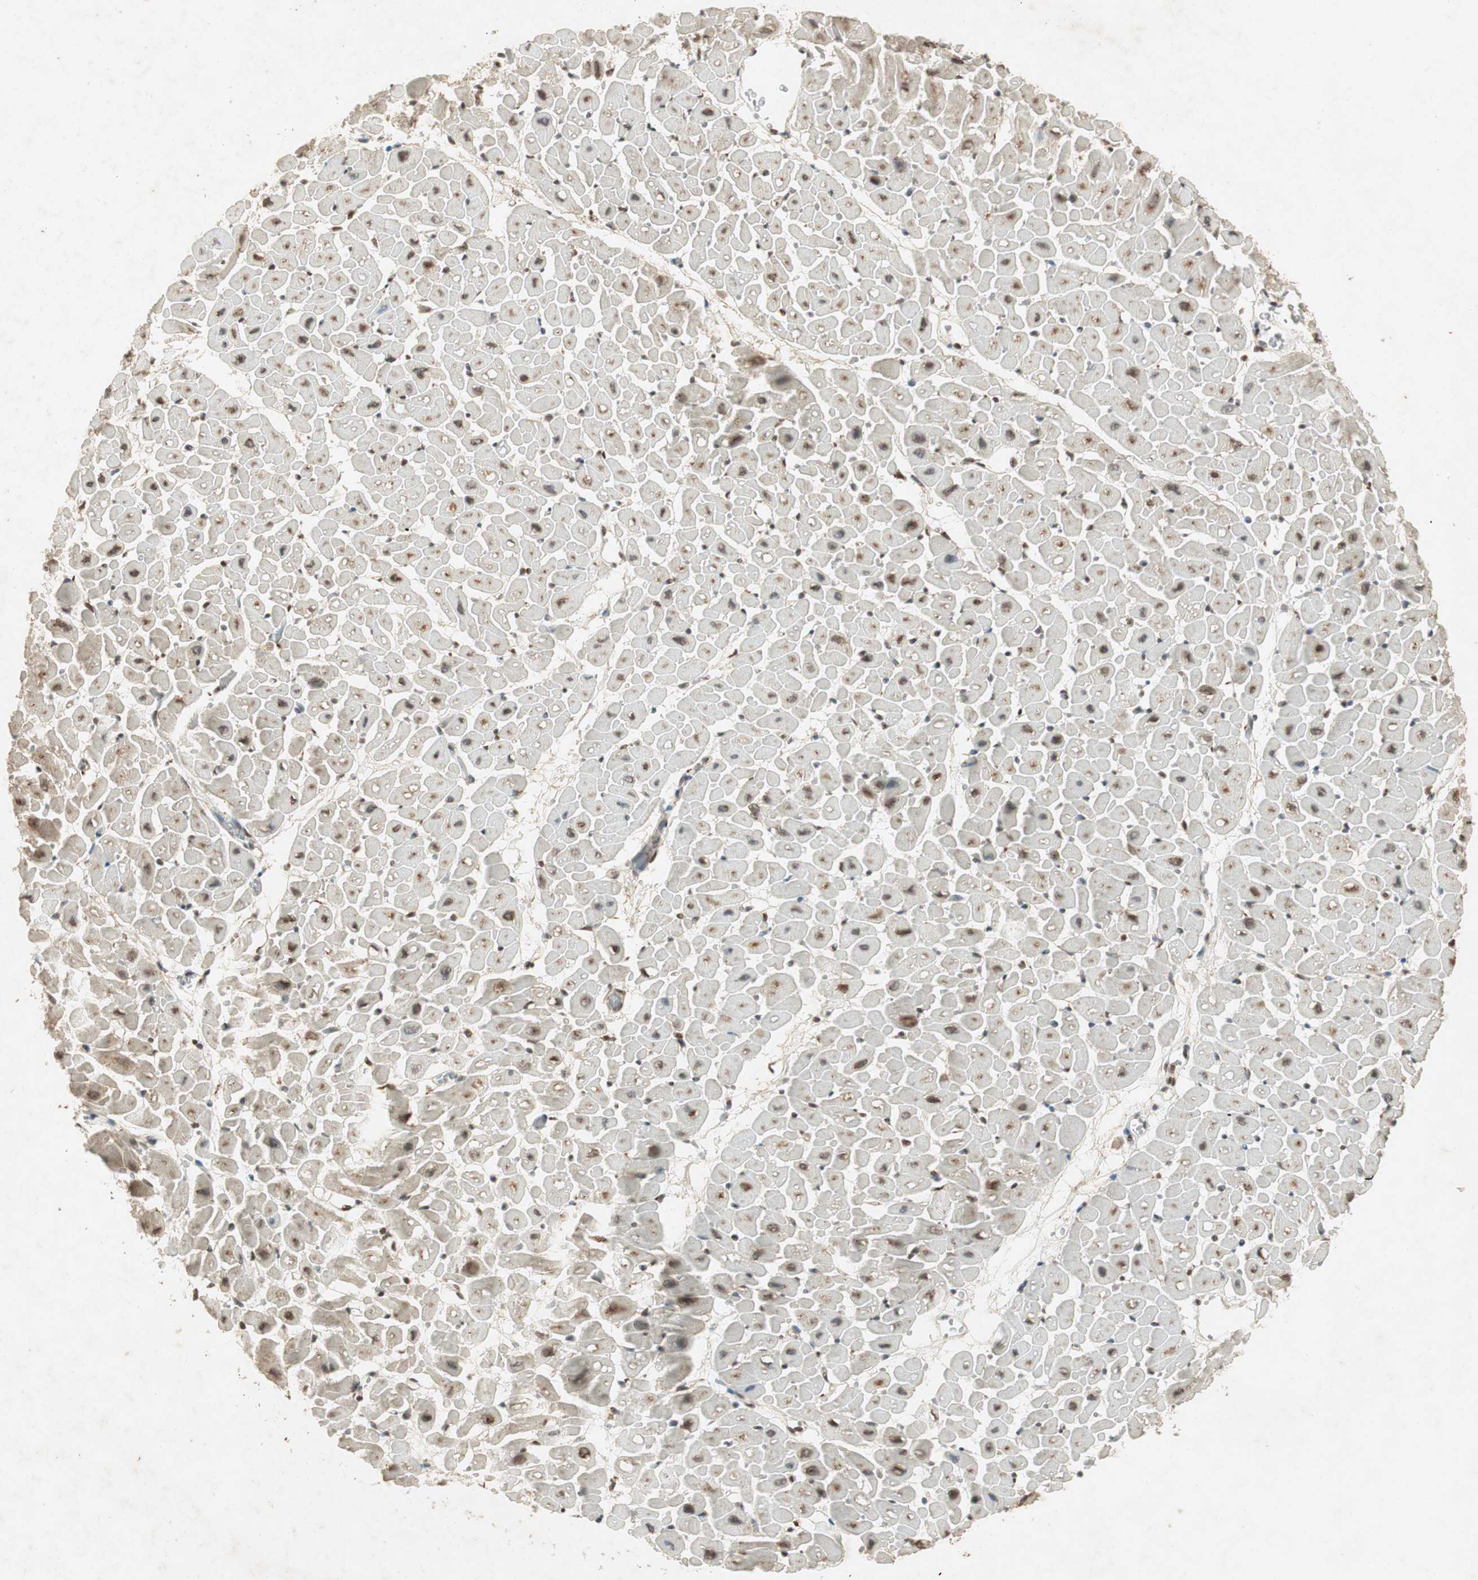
{"staining": {"intensity": "weak", "quantity": ">75%", "location": "cytoplasmic/membranous"}, "tissue": "heart muscle", "cell_type": "Cardiomyocytes", "image_type": "normal", "snomed": [{"axis": "morphology", "description": "Normal tissue, NOS"}, {"axis": "topography", "description": "Heart"}], "caption": "The image displays staining of benign heart muscle, revealing weak cytoplasmic/membranous protein expression (brown color) within cardiomyocytes.", "gene": "NEO1", "patient": {"sex": "male", "age": 45}}